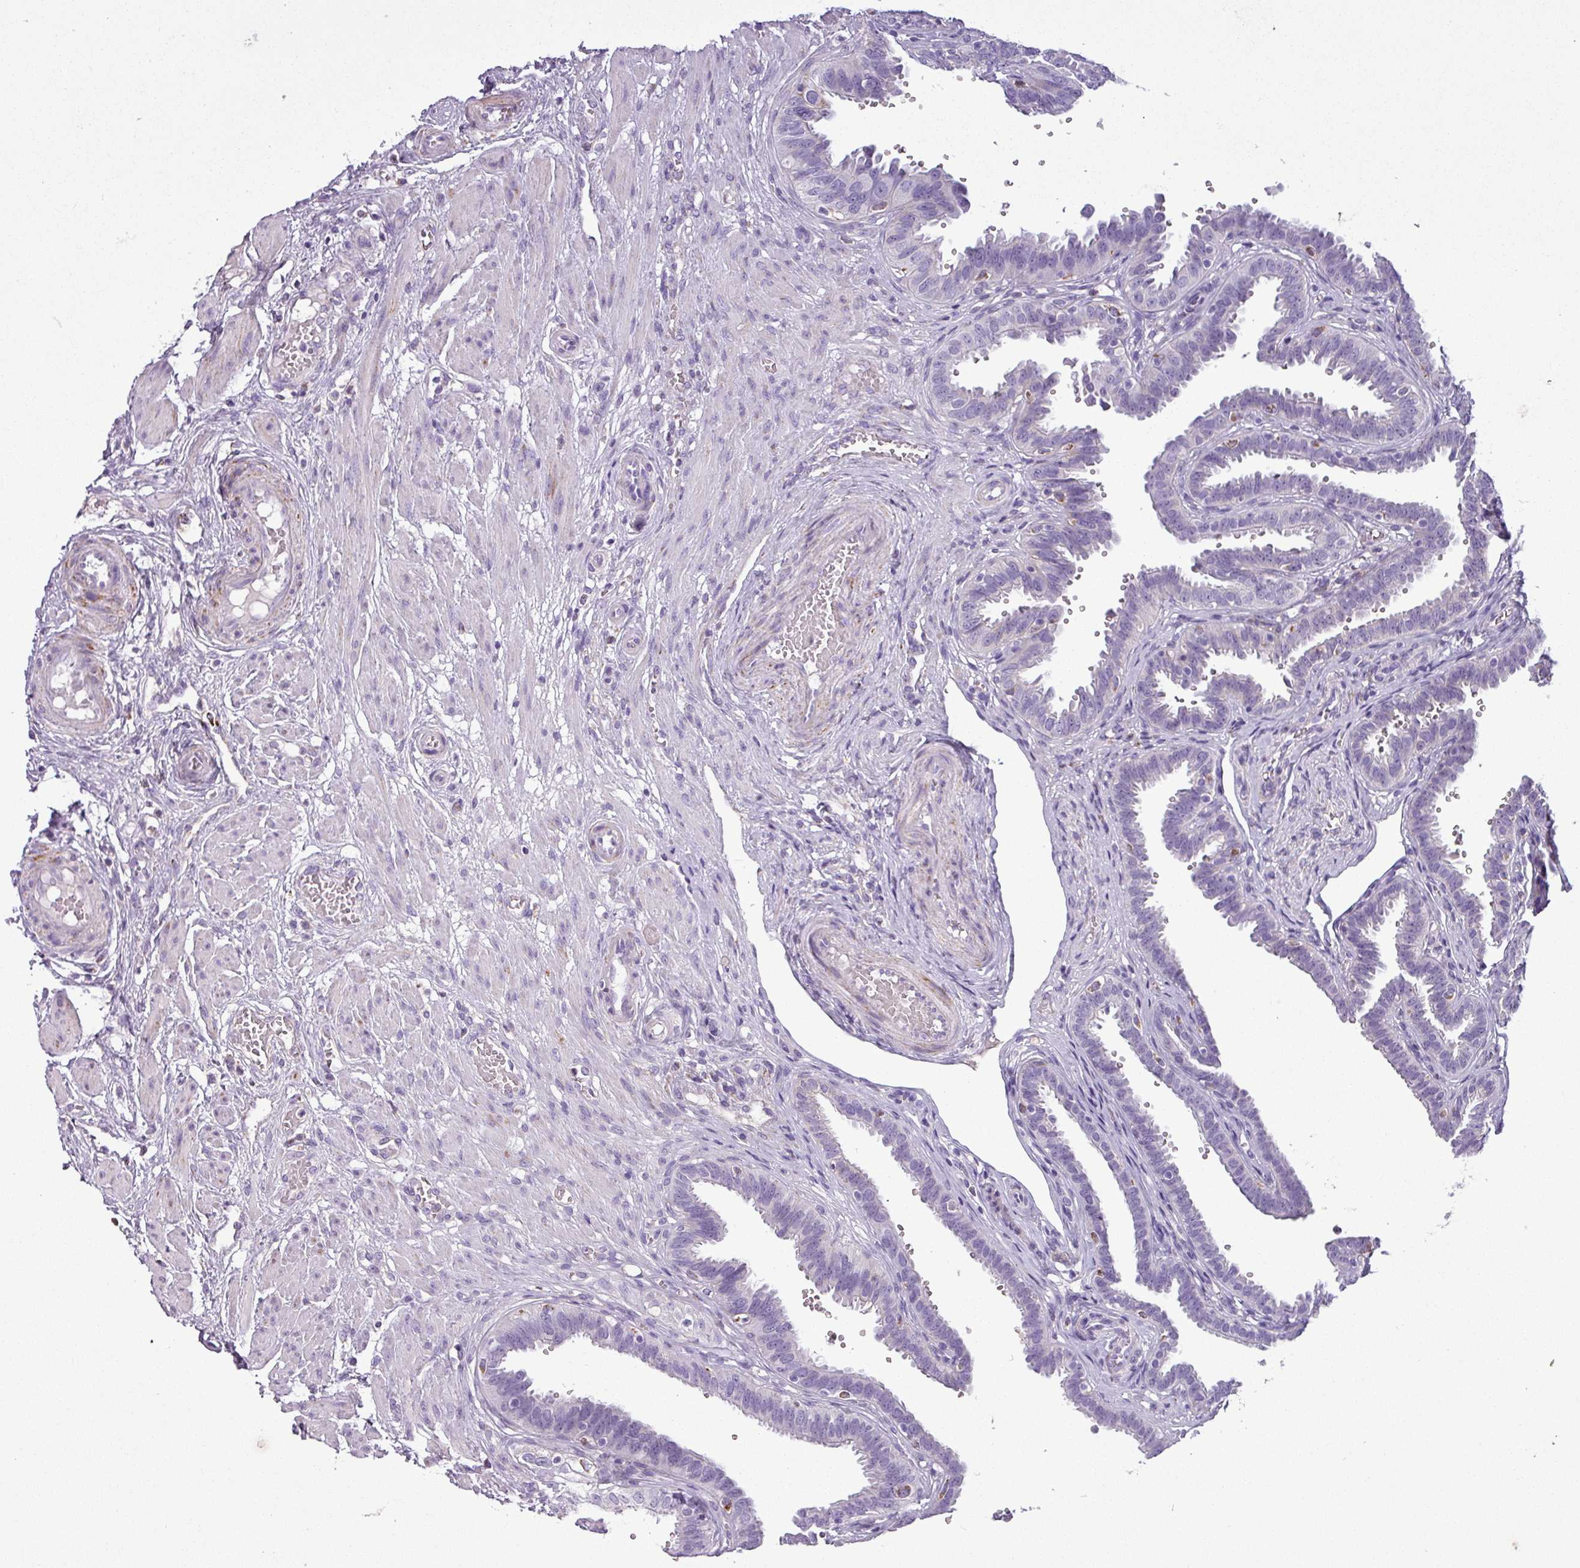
{"staining": {"intensity": "weak", "quantity": "<25%", "location": "cytoplasmic/membranous"}, "tissue": "fallopian tube", "cell_type": "Glandular cells", "image_type": "normal", "snomed": [{"axis": "morphology", "description": "Normal tissue, NOS"}, {"axis": "topography", "description": "Fallopian tube"}], "caption": "High magnification brightfield microscopy of unremarkable fallopian tube stained with DAB (3,3'-diaminobenzidine) (brown) and counterstained with hematoxylin (blue): glandular cells show no significant positivity. (Stains: DAB (3,3'-diaminobenzidine) IHC with hematoxylin counter stain, Microscopy: brightfield microscopy at high magnification).", "gene": "ZNF667", "patient": {"sex": "female", "age": 37}}